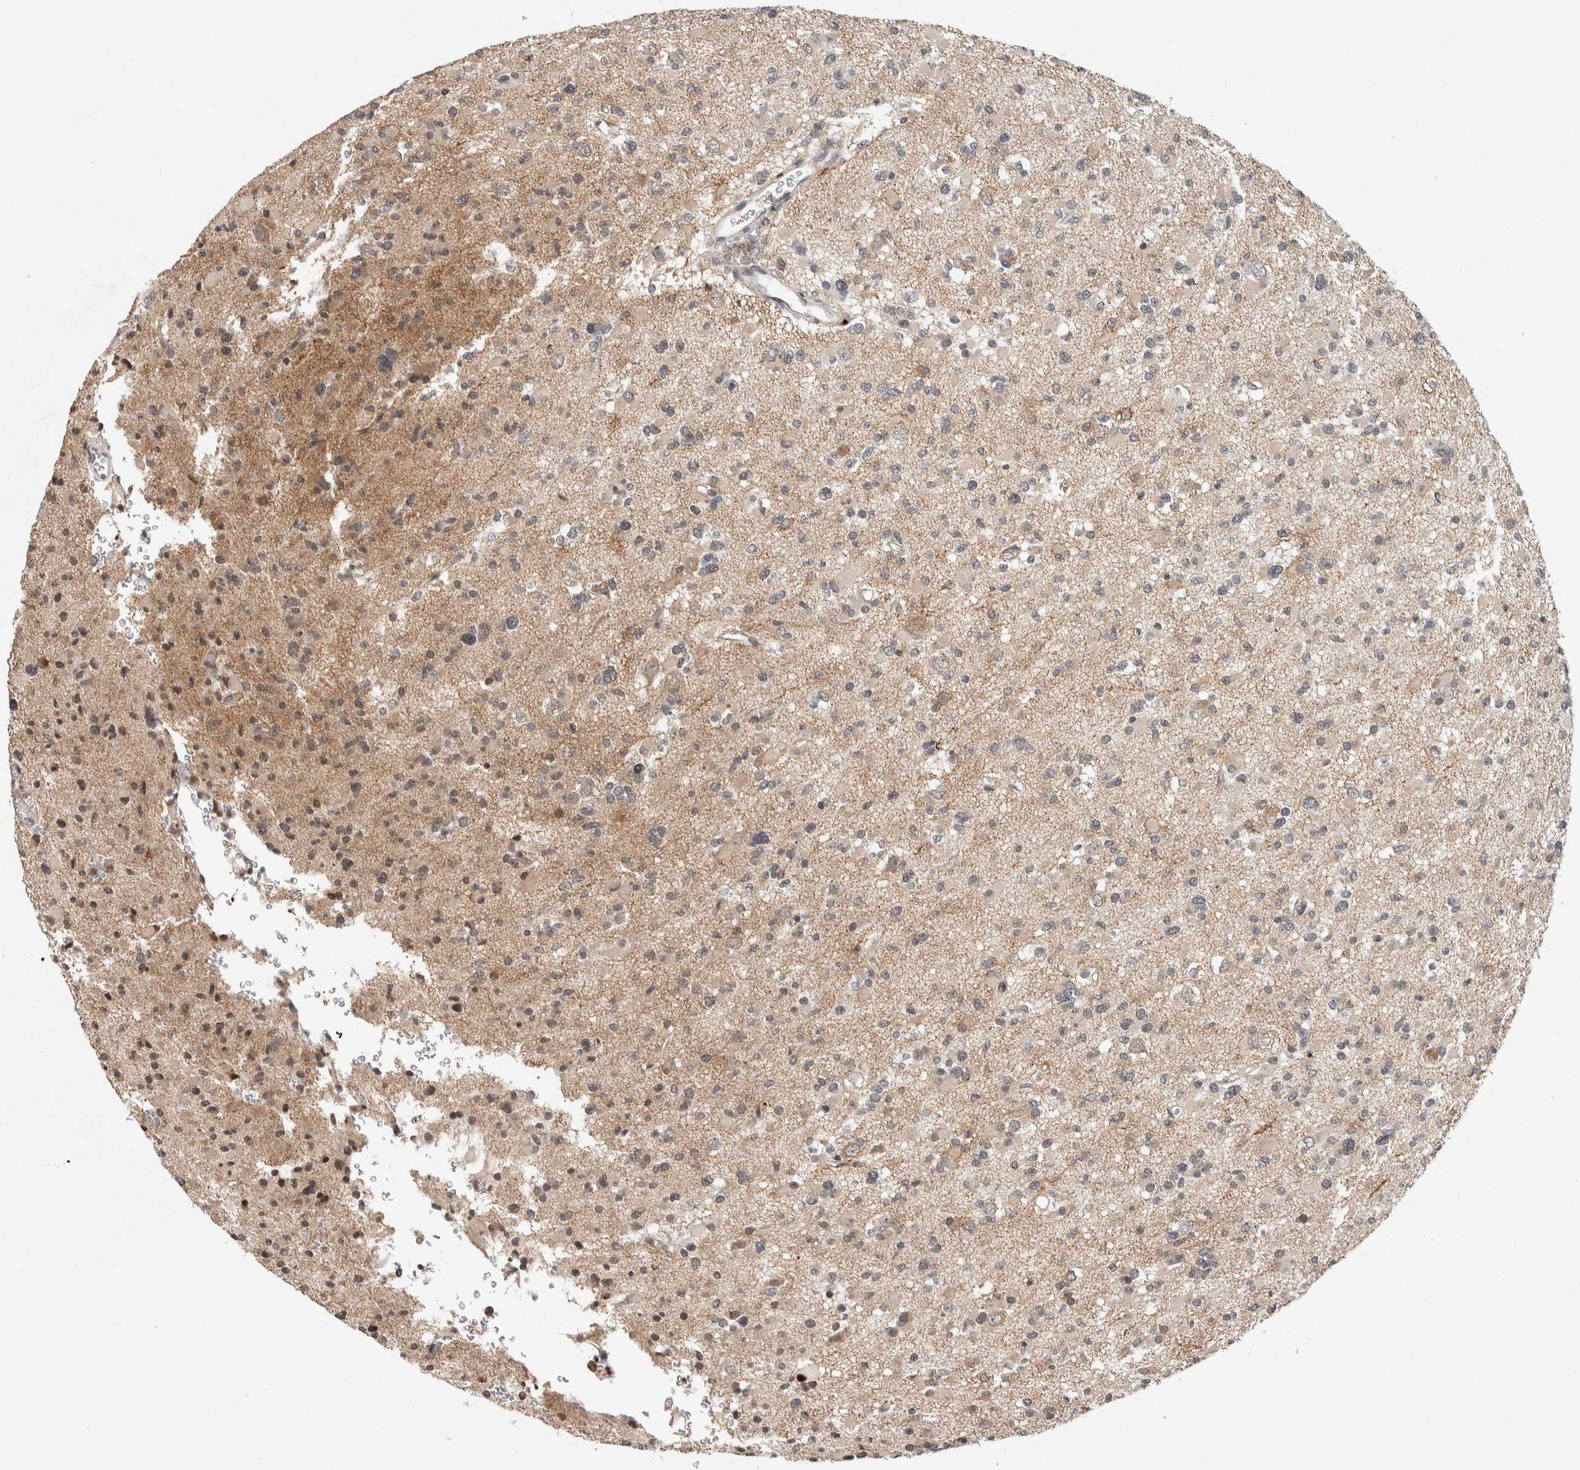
{"staining": {"intensity": "weak", "quantity": "25%-75%", "location": "cytoplasmic/membranous"}, "tissue": "glioma", "cell_type": "Tumor cells", "image_type": "cancer", "snomed": [{"axis": "morphology", "description": "Glioma, malignant, Low grade"}, {"axis": "topography", "description": "Brain"}], "caption": "Weak cytoplasmic/membranous protein positivity is appreciated in approximately 25%-75% of tumor cells in glioma.", "gene": "KCNK1", "patient": {"sex": "female", "age": 22}}